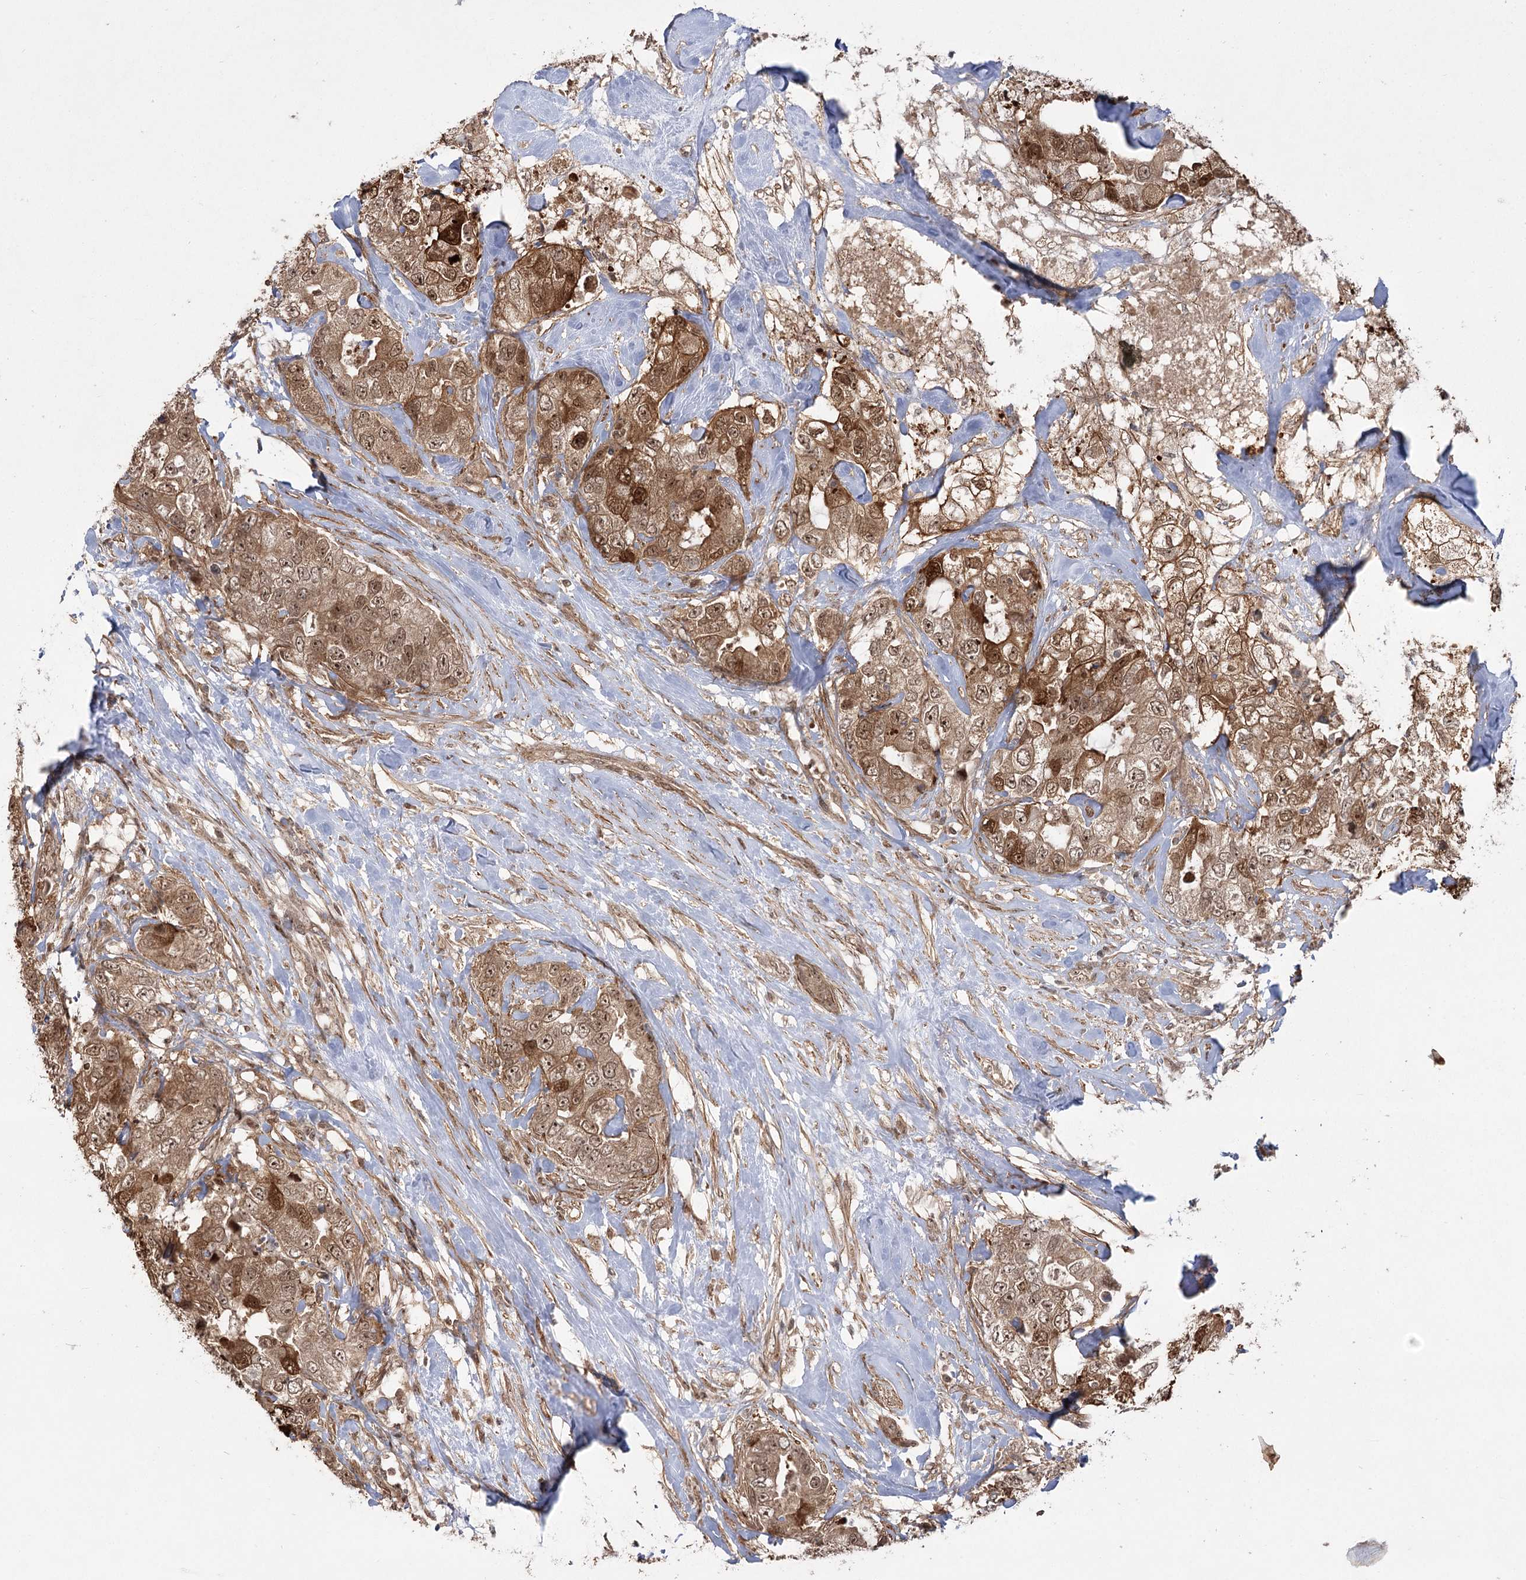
{"staining": {"intensity": "moderate", "quantity": ">75%", "location": "cytoplasmic/membranous,nuclear"}, "tissue": "breast cancer", "cell_type": "Tumor cells", "image_type": "cancer", "snomed": [{"axis": "morphology", "description": "Duct carcinoma"}, {"axis": "topography", "description": "Breast"}], "caption": "Brown immunohistochemical staining in breast invasive ductal carcinoma reveals moderate cytoplasmic/membranous and nuclear positivity in about >75% of tumor cells.", "gene": "HELQ", "patient": {"sex": "female", "age": 62}}